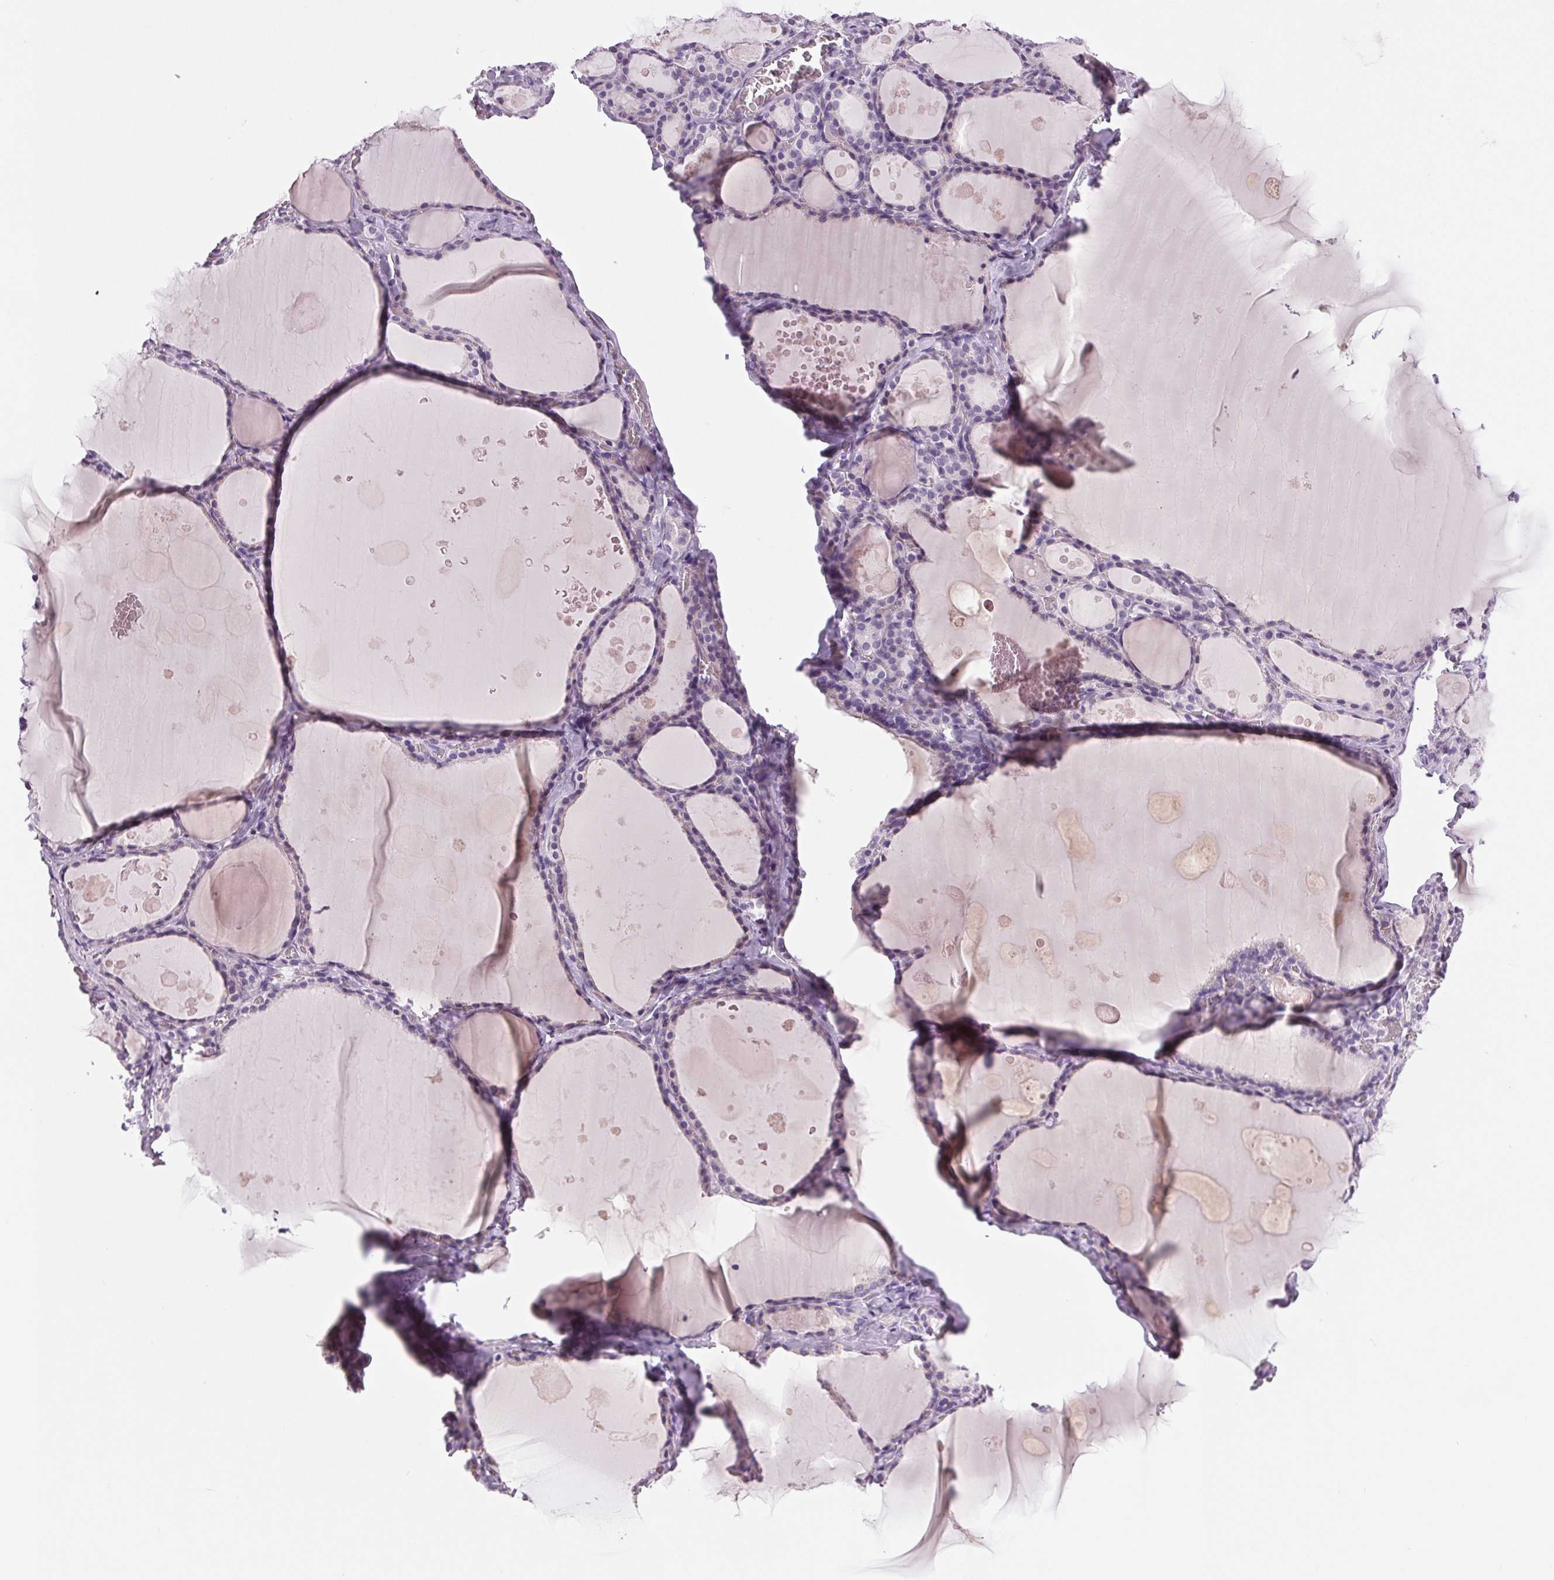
{"staining": {"intensity": "negative", "quantity": "none", "location": "none"}, "tissue": "thyroid gland", "cell_type": "Glandular cells", "image_type": "normal", "snomed": [{"axis": "morphology", "description": "Normal tissue, NOS"}, {"axis": "topography", "description": "Thyroid gland"}], "caption": "IHC of benign thyroid gland reveals no positivity in glandular cells.", "gene": "MISP", "patient": {"sex": "male", "age": 56}}